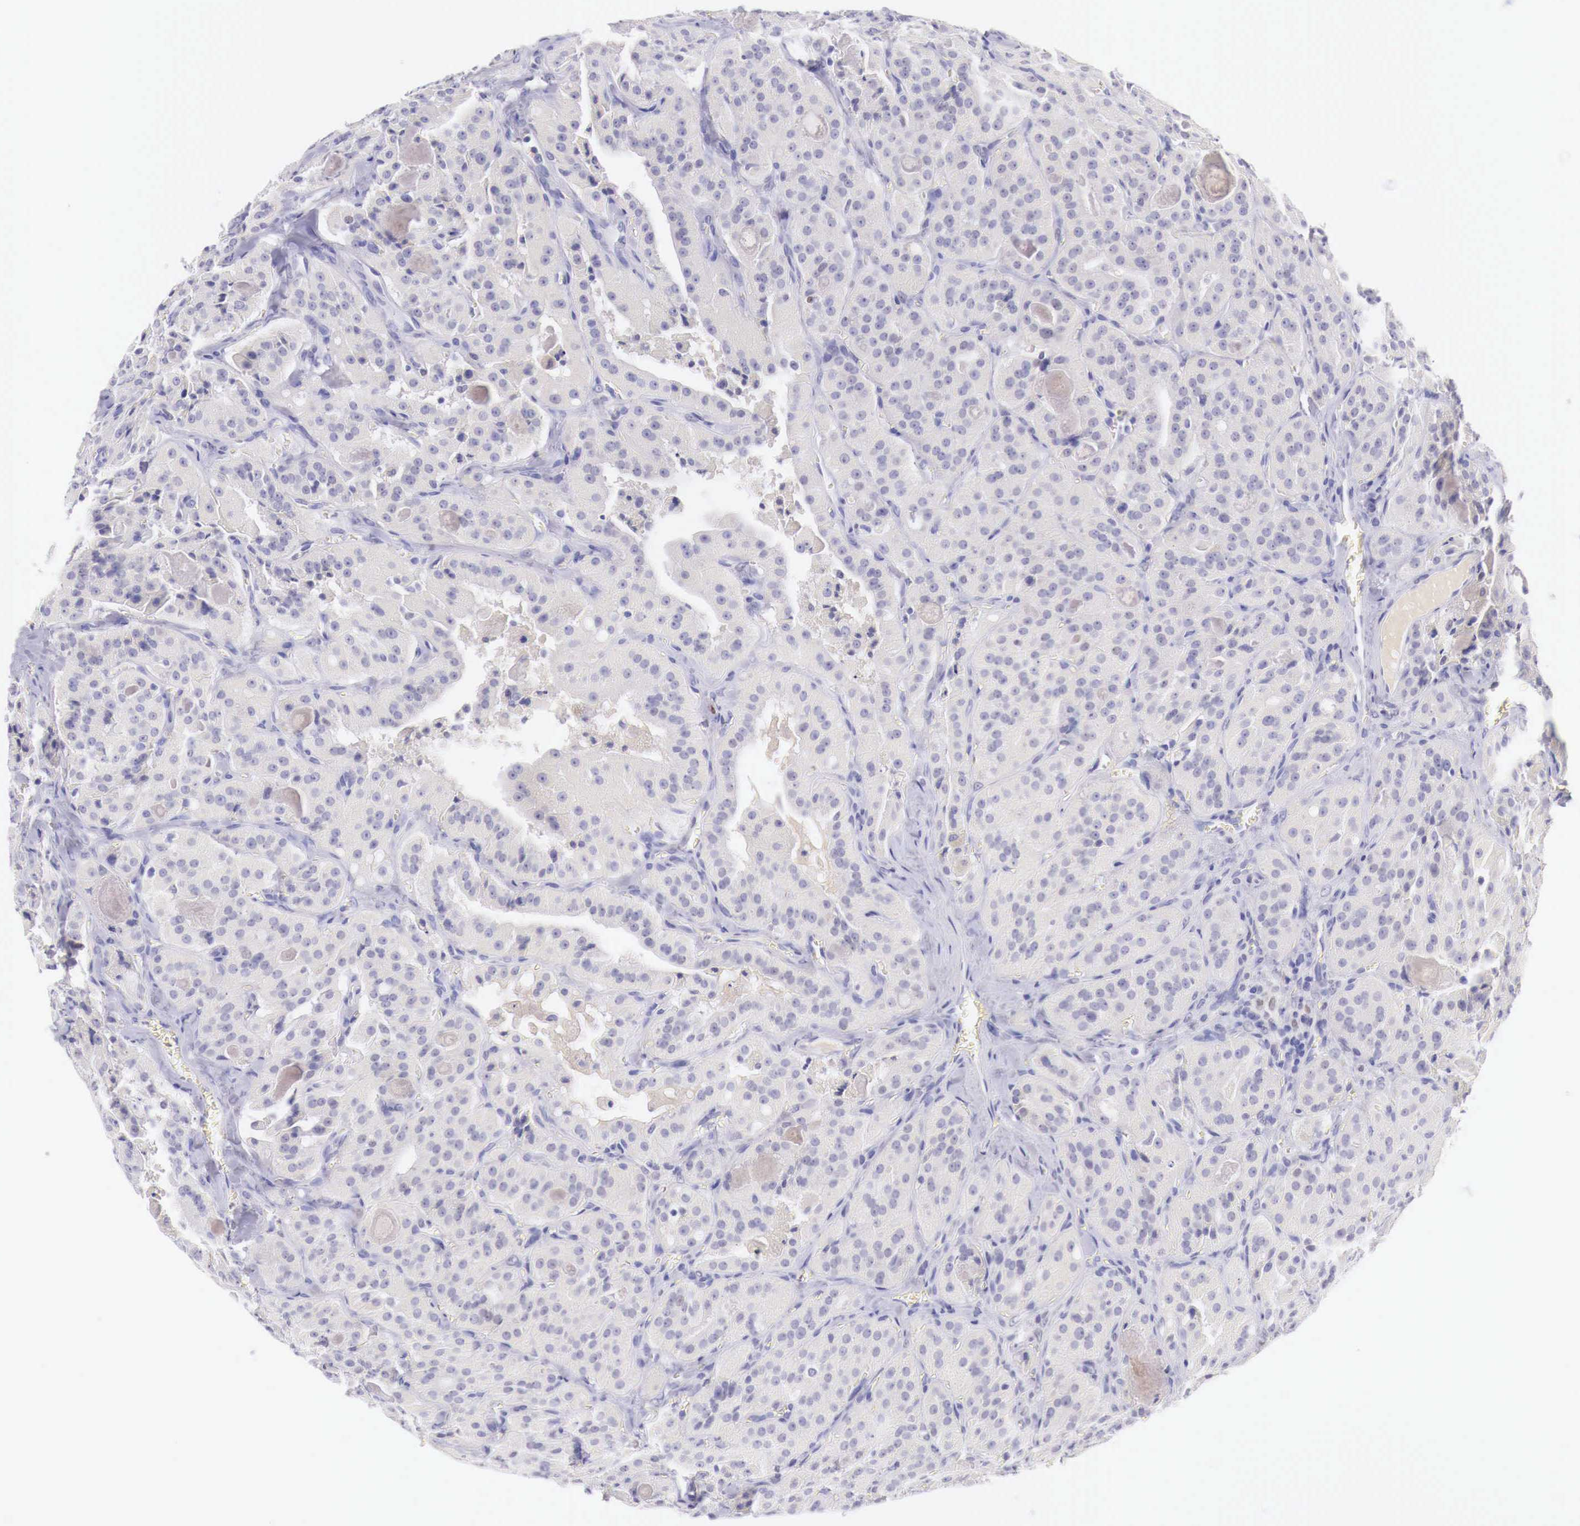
{"staining": {"intensity": "negative", "quantity": "none", "location": "none"}, "tissue": "thyroid cancer", "cell_type": "Tumor cells", "image_type": "cancer", "snomed": [{"axis": "morphology", "description": "Carcinoma, NOS"}, {"axis": "topography", "description": "Thyroid gland"}], "caption": "High magnification brightfield microscopy of thyroid cancer (carcinoma) stained with DAB (3,3'-diaminobenzidine) (brown) and counterstained with hematoxylin (blue): tumor cells show no significant staining.", "gene": "BCL6", "patient": {"sex": "male", "age": 76}}